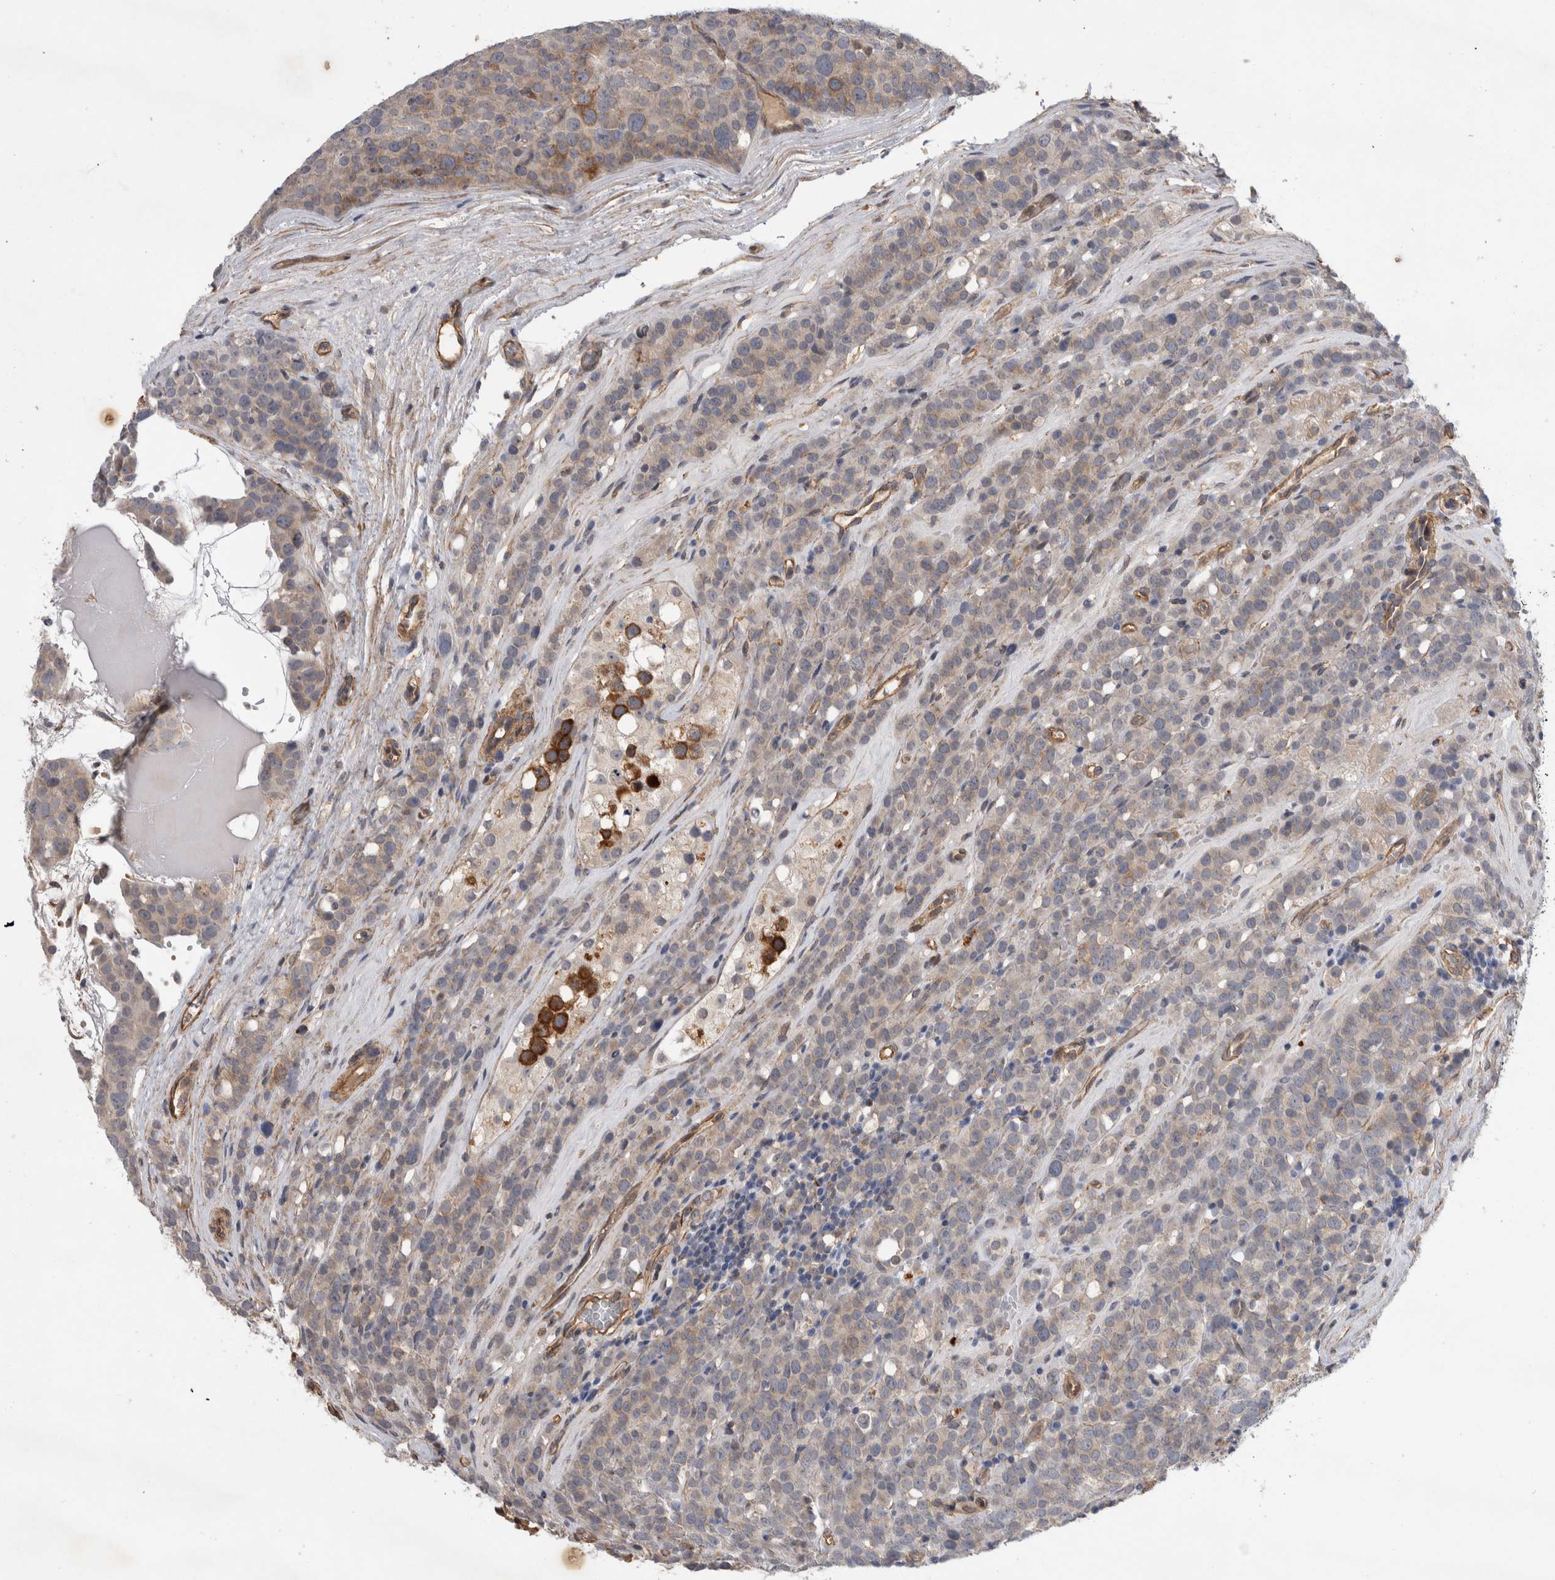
{"staining": {"intensity": "weak", "quantity": "25%-75%", "location": "cytoplasmic/membranous"}, "tissue": "testis cancer", "cell_type": "Tumor cells", "image_type": "cancer", "snomed": [{"axis": "morphology", "description": "Seminoma, NOS"}, {"axis": "topography", "description": "Testis"}], "caption": "A high-resolution histopathology image shows IHC staining of testis cancer (seminoma), which exhibits weak cytoplasmic/membranous positivity in about 25%-75% of tumor cells. The staining was performed using DAB to visualize the protein expression in brown, while the nuclei were stained in blue with hematoxylin (Magnification: 20x).", "gene": "ANKFY1", "patient": {"sex": "male", "age": 71}}